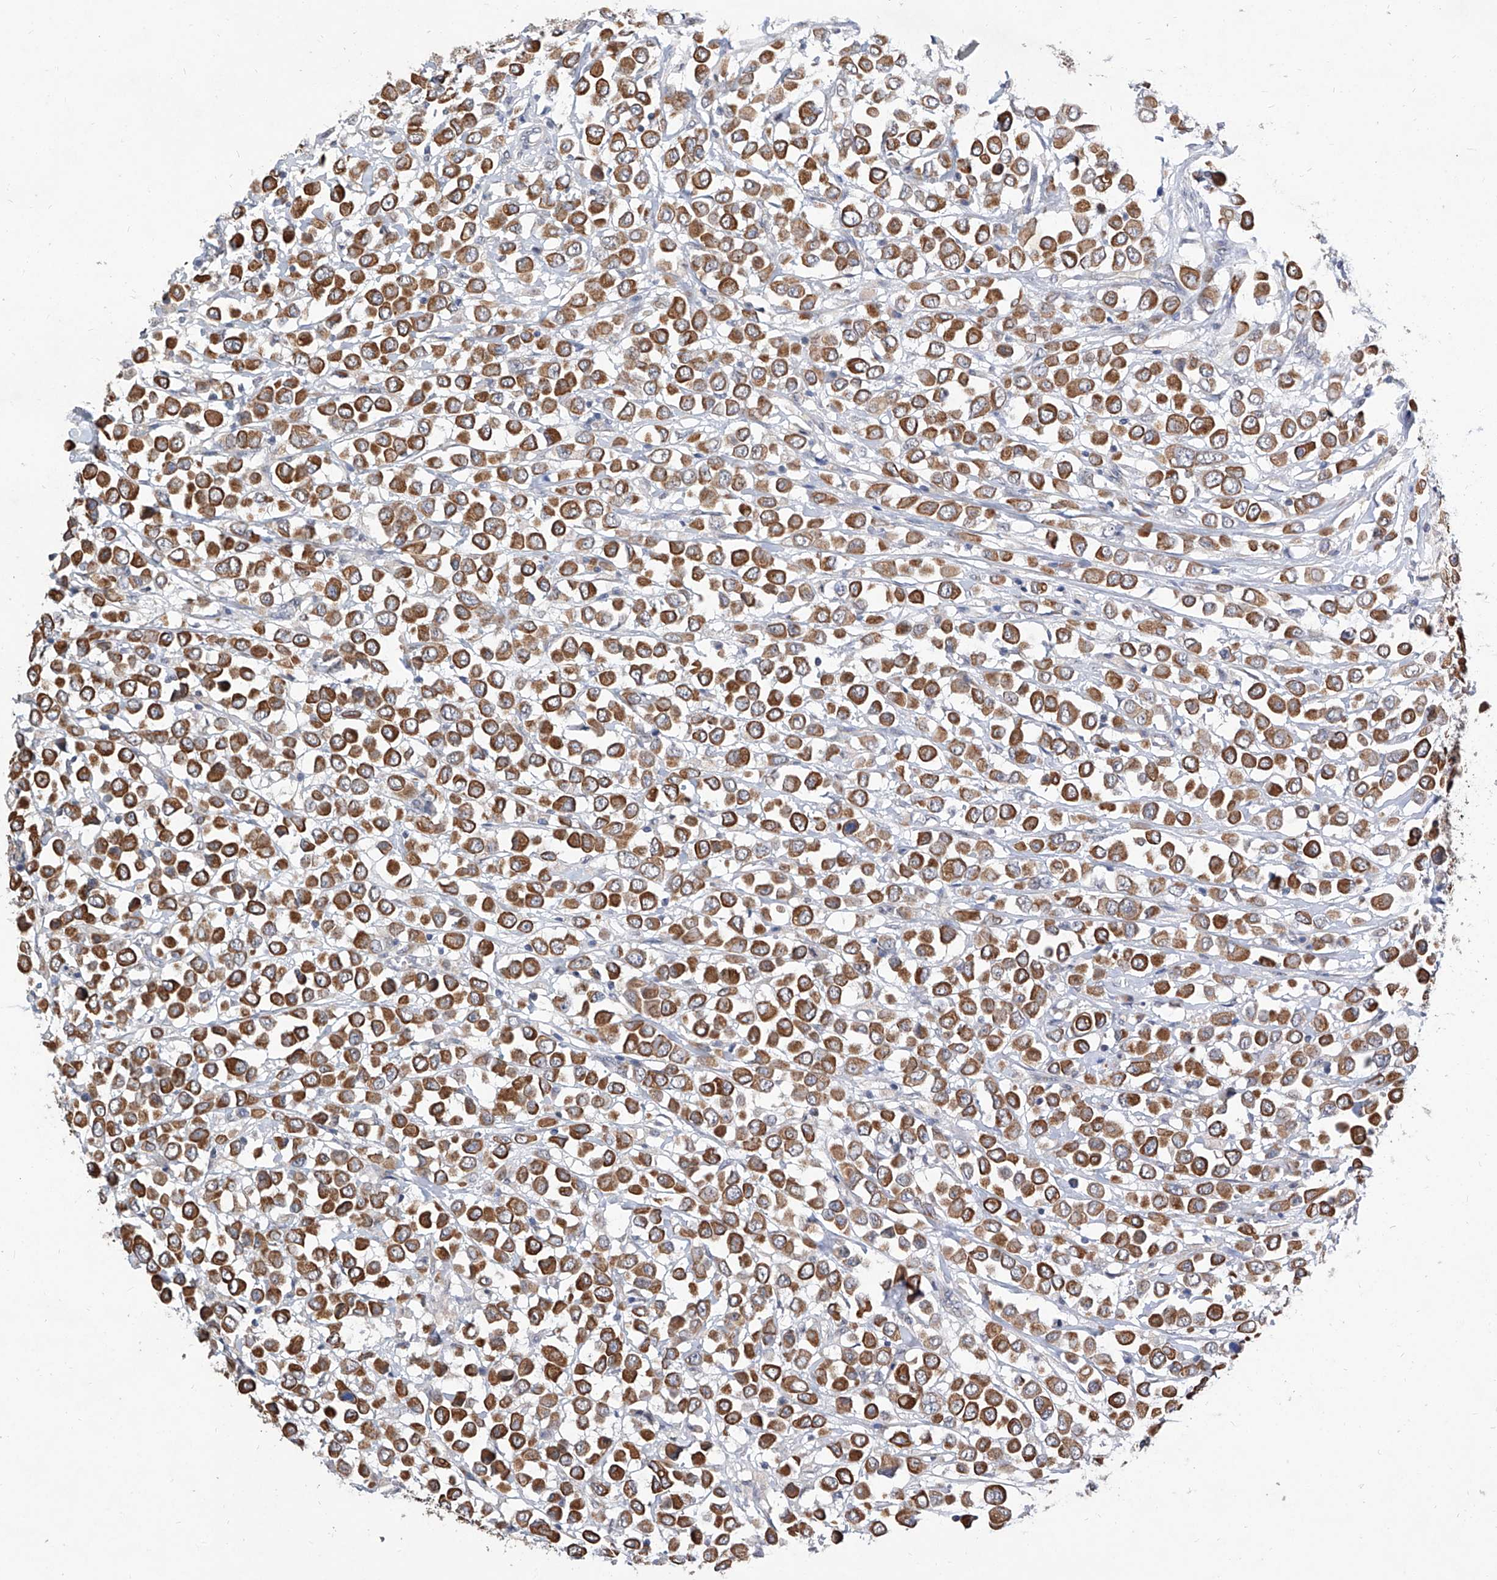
{"staining": {"intensity": "strong", "quantity": ">75%", "location": "cytoplasmic/membranous"}, "tissue": "breast cancer", "cell_type": "Tumor cells", "image_type": "cancer", "snomed": [{"axis": "morphology", "description": "Duct carcinoma"}, {"axis": "topography", "description": "Breast"}], "caption": "Human breast infiltrating ductal carcinoma stained for a protein (brown) demonstrates strong cytoplasmic/membranous positive expression in about >75% of tumor cells.", "gene": "MFSD4B", "patient": {"sex": "female", "age": 61}}